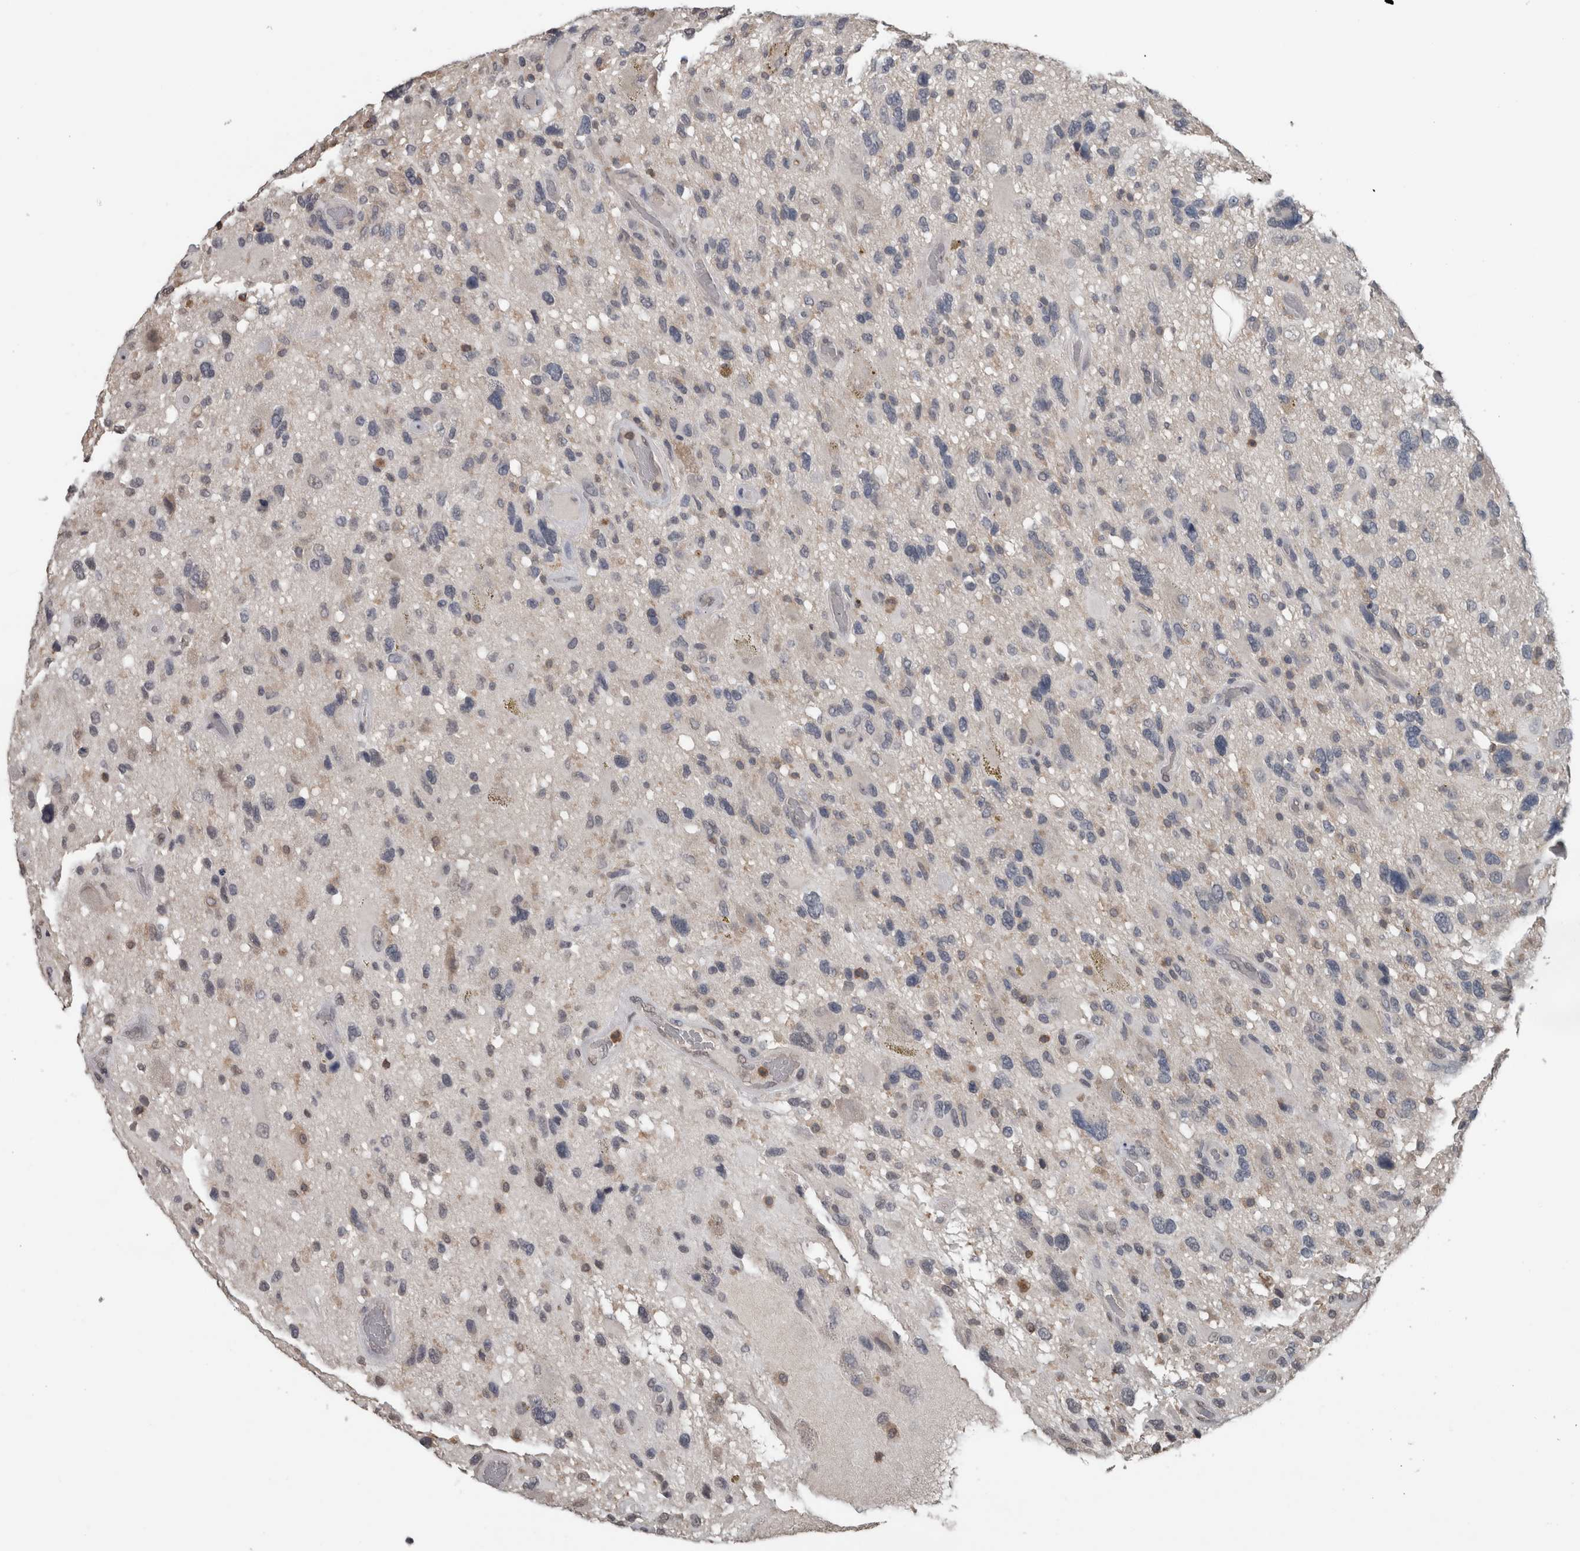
{"staining": {"intensity": "negative", "quantity": "none", "location": "none"}, "tissue": "glioma", "cell_type": "Tumor cells", "image_type": "cancer", "snomed": [{"axis": "morphology", "description": "Glioma, malignant, High grade"}, {"axis": "topography", "description": "Brain"}], "caption": "Micrograph shows no significant protein positivity in tumor cells of malignant high-grade glioma. (DAB IHC, high magnification).", "gene": "MAFF", "patient": {"sex": "male", "age": 33}}